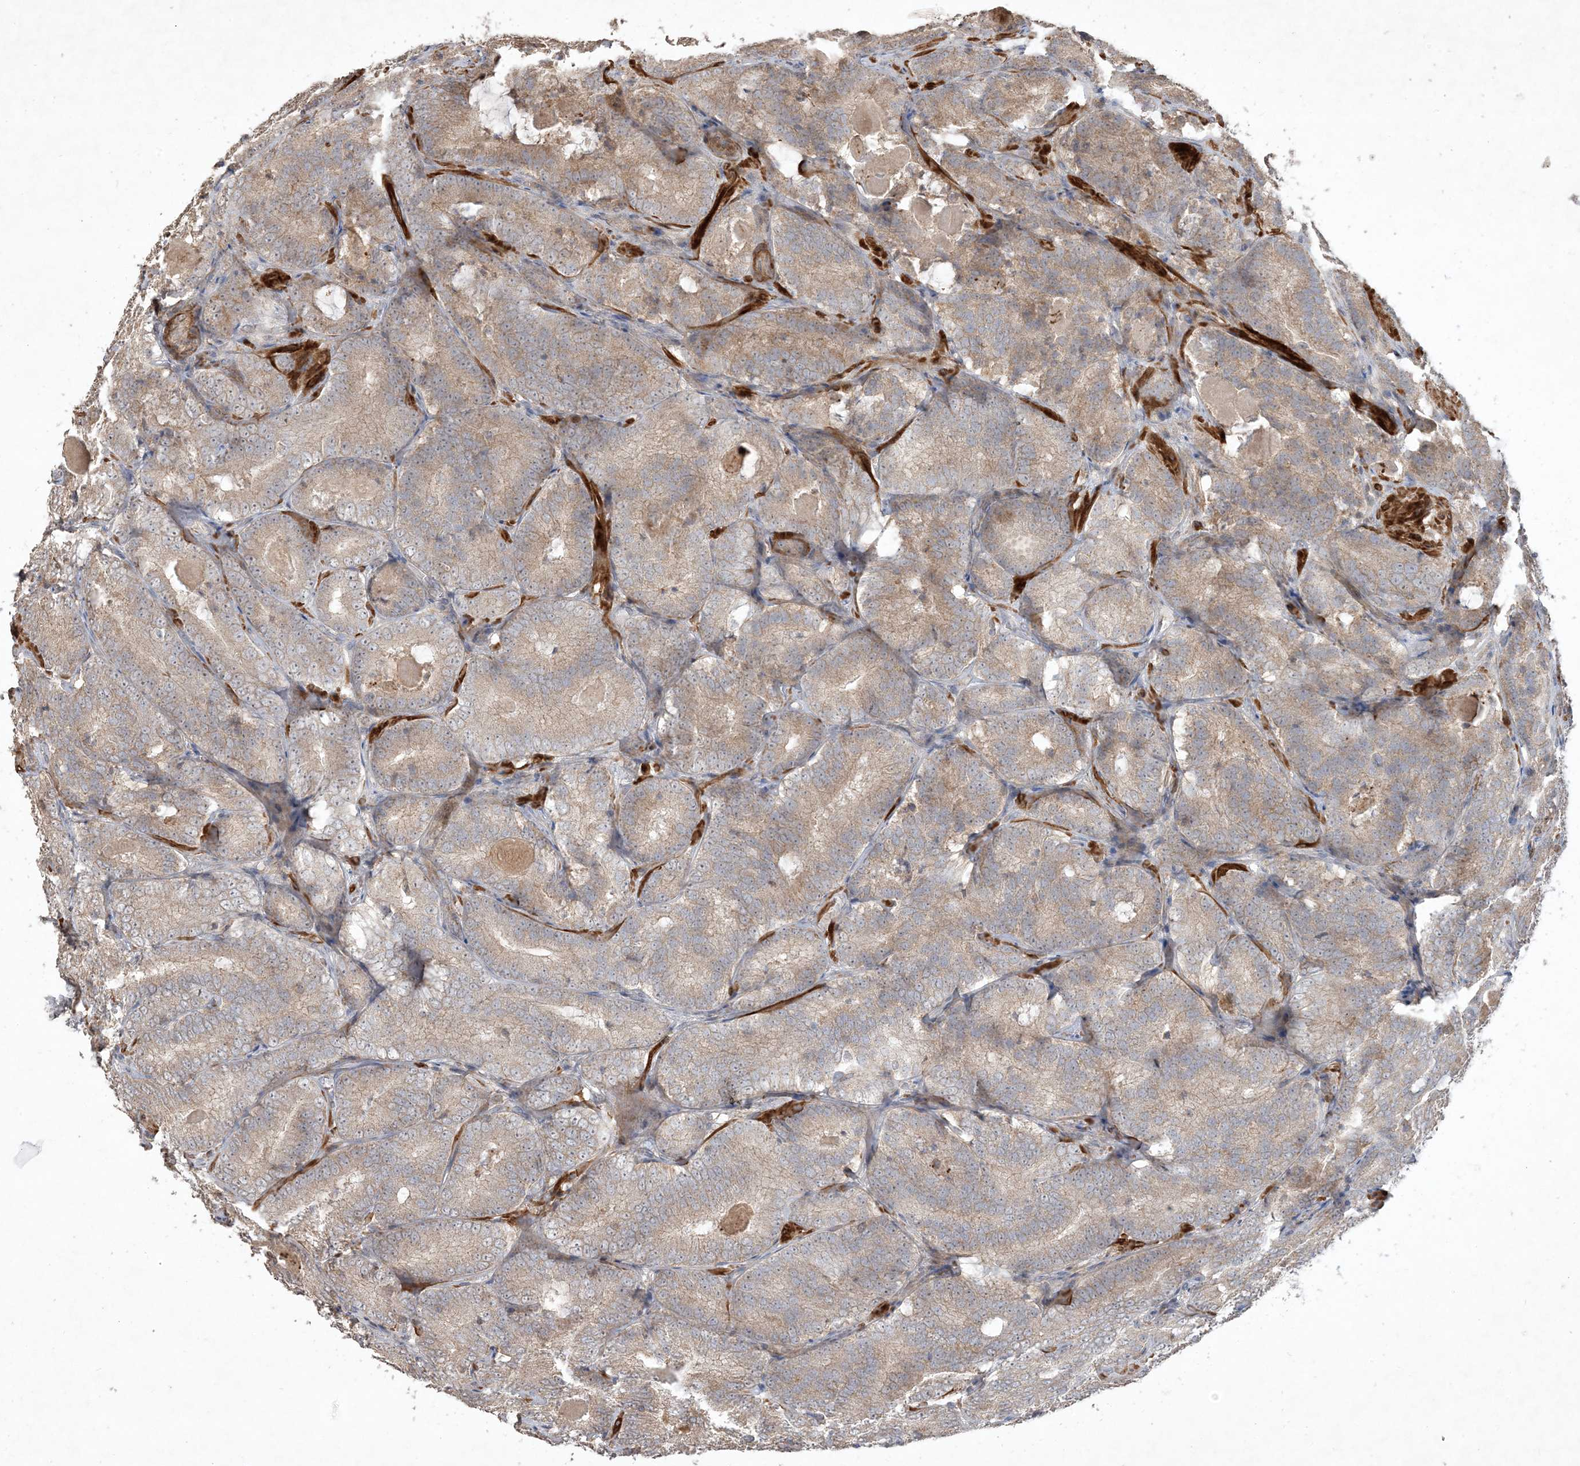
{"staining": {"intensity": "weak", "quantity": ">75%", "location": "cytoplasmic/membranous"}, "tissue": "prostate cancer", "cell_type": "Tumor cells", "image_type": "cancer", "snomed": [{"axis": "morphology", "description": "Adenocarcinoma, High grade"}, {"axis": "topography", "description": "Prostate"}], "caption": "Prostate cancer tissue exhibits weak cytoplasmic/membranous positivity in approximately >75% of tumor cells", "gene": "PRRT3", "patient": {"sex": "male", "age": 57}}